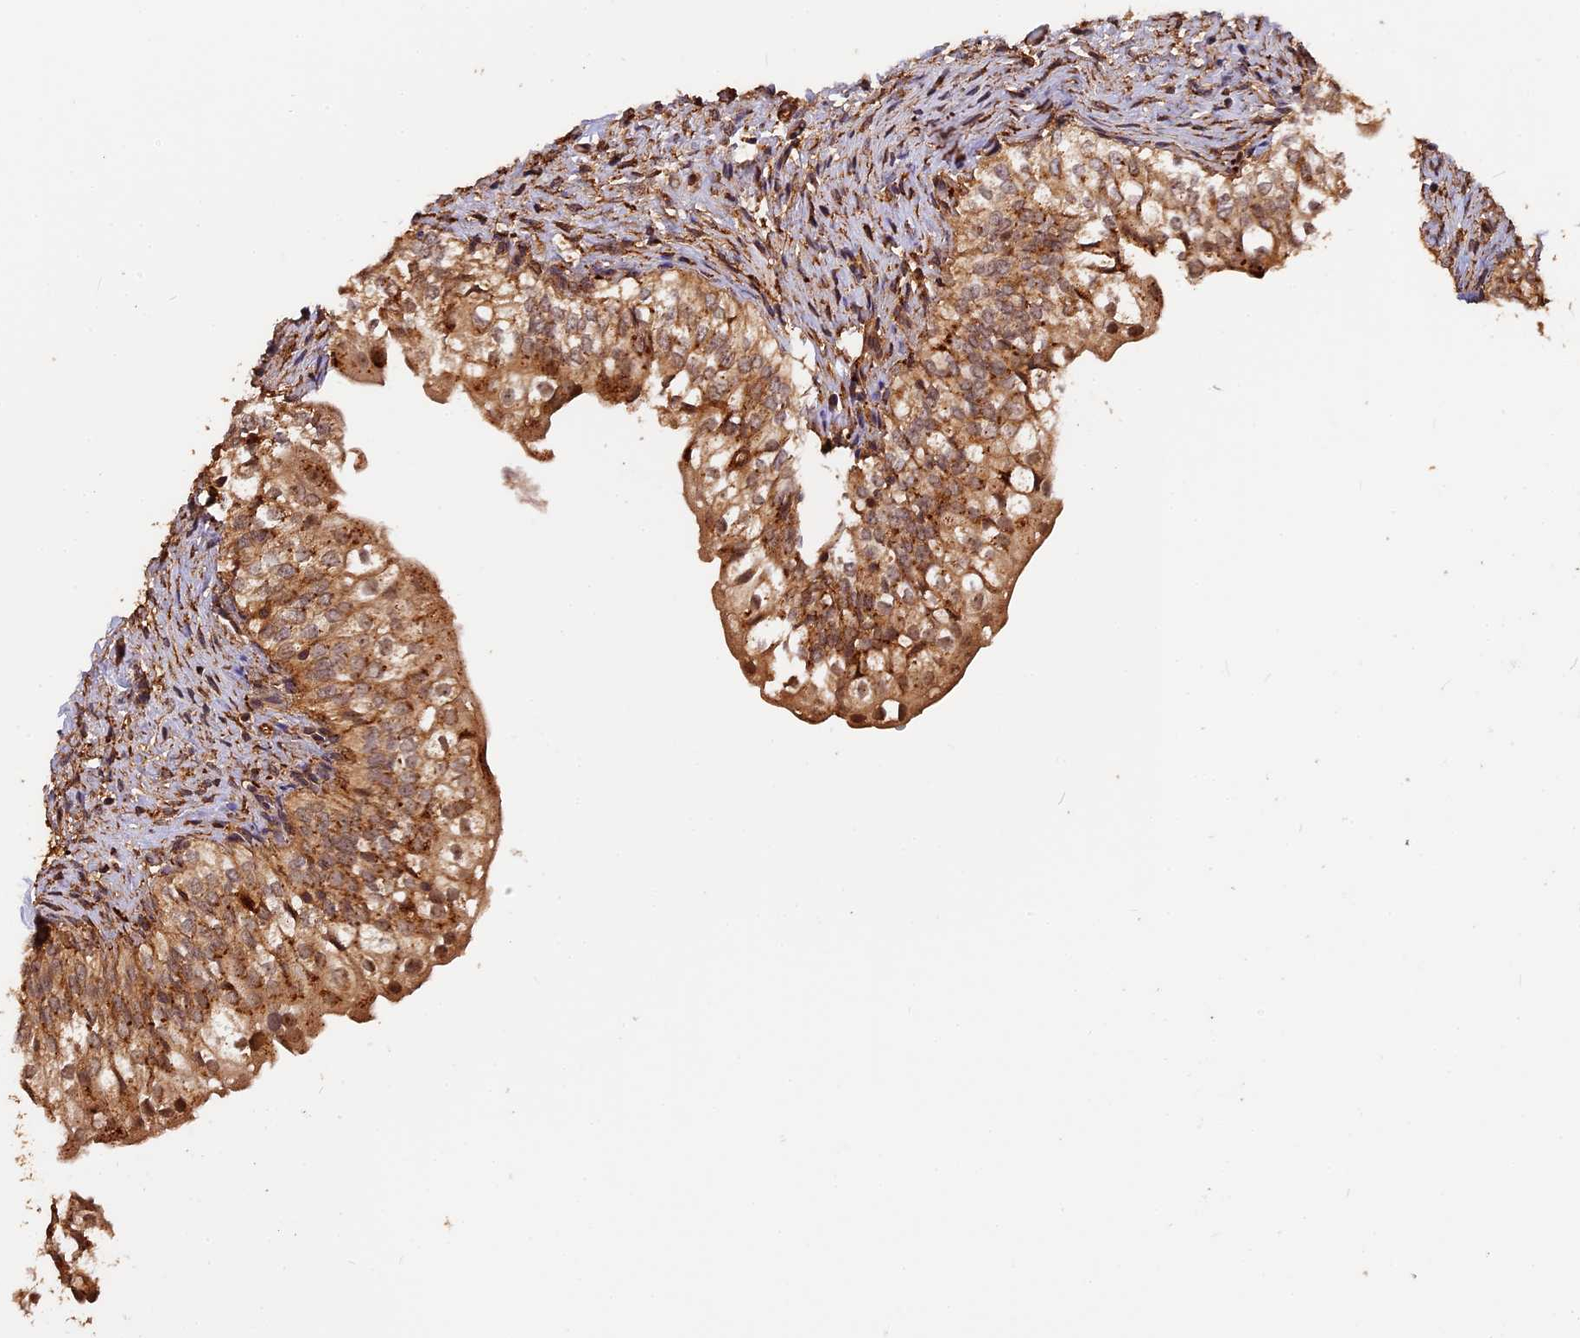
{"staining": {"intensity": "moderate", "quantity": ">75%", "location": "cytoplasmic/membranous"}, "tissue": "urinary bladder", "cell_type": "Urothelial cells", "image_type": "normal", "snomed": [{"axis": "morphology", "description": "Normal tissue, NOS"}, {"axis": "topography", "description": "Urinary bladder"}], "caption": "Urinary bladder stained for a protein reveals moderate cytoplasmic/membranous positivity in urothelial cells.", "gene": "MMP15", "patient": {"sex": "male", "age": 55}}